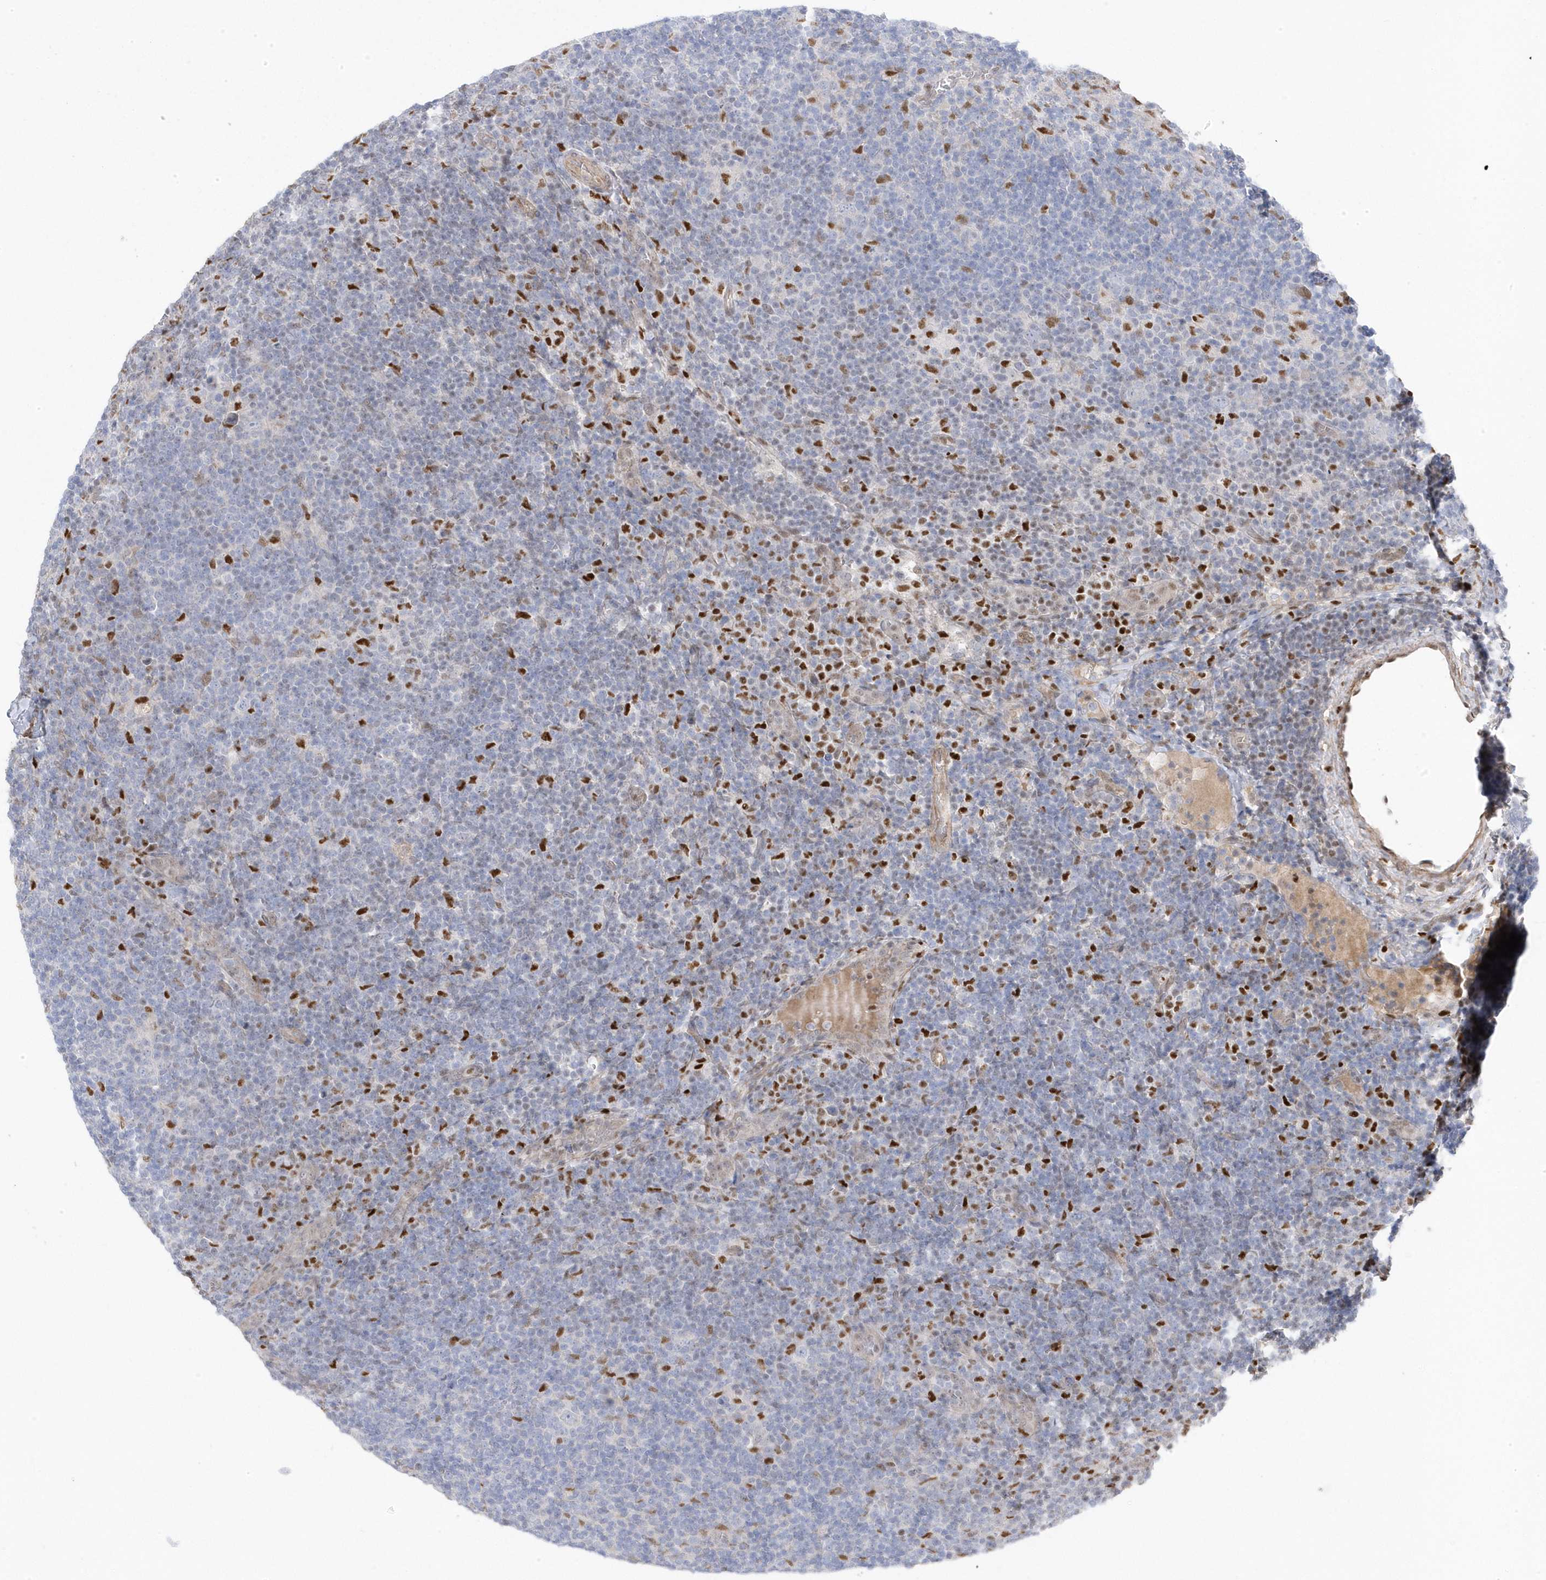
{"staining": {"intensity": "negative", "quantity": "none", "location": "none"}, "tissue": "lymphoma", "cell_type": "Tumor cells", "image_type": "cancer", "snomed": [{"axis": "morphology", "description": "Hodgkin's disease, NOS"}, {"axis": "topography", "description": "Lymph node"}], "caption": "Tumor cells show no significant protein expression in lymphoma. (DAB (3,3'-diaminobenzidine) IHC visualized using brightfield microscopy, high magnification).", "gene": "GTPBP6", "patient": {"sex": "female", "age": 57}}